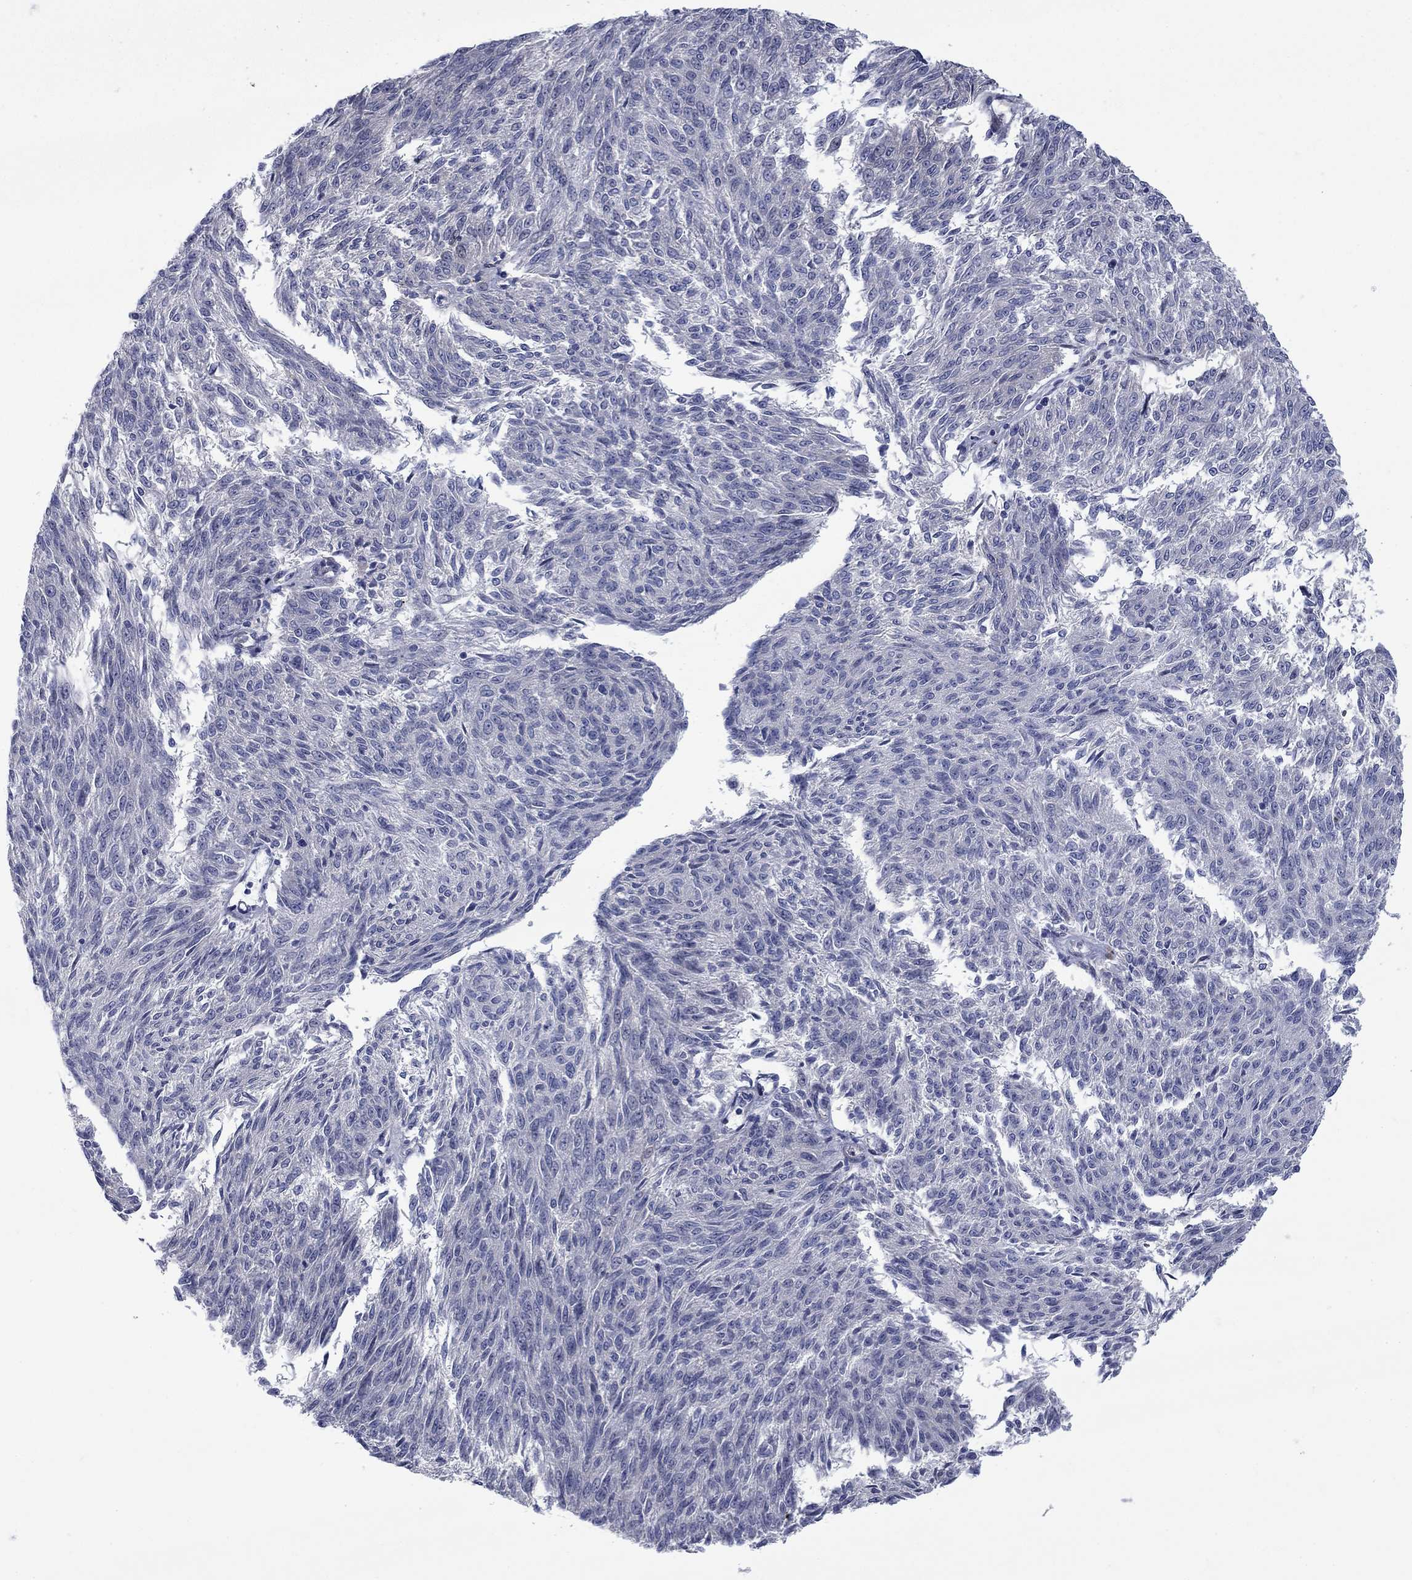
{"staining": {"intensity": "negative", "quantity": "none", "location": "none"}, "tissue": "melanoma", "cell_type": "Tumor cells", "image_type": "cancer", "snomed": [{"axis": "morphology", "description": "Malignant melanoma, NOS"}, {"axis": "topography", "description": "Skin"}], "caption": "The IHC photomicrograph has no significant positivity in tumor cells of malignant melanoma tissue.", "gene": "FXR1", "patient": {"sex": "female", "age": 72}}